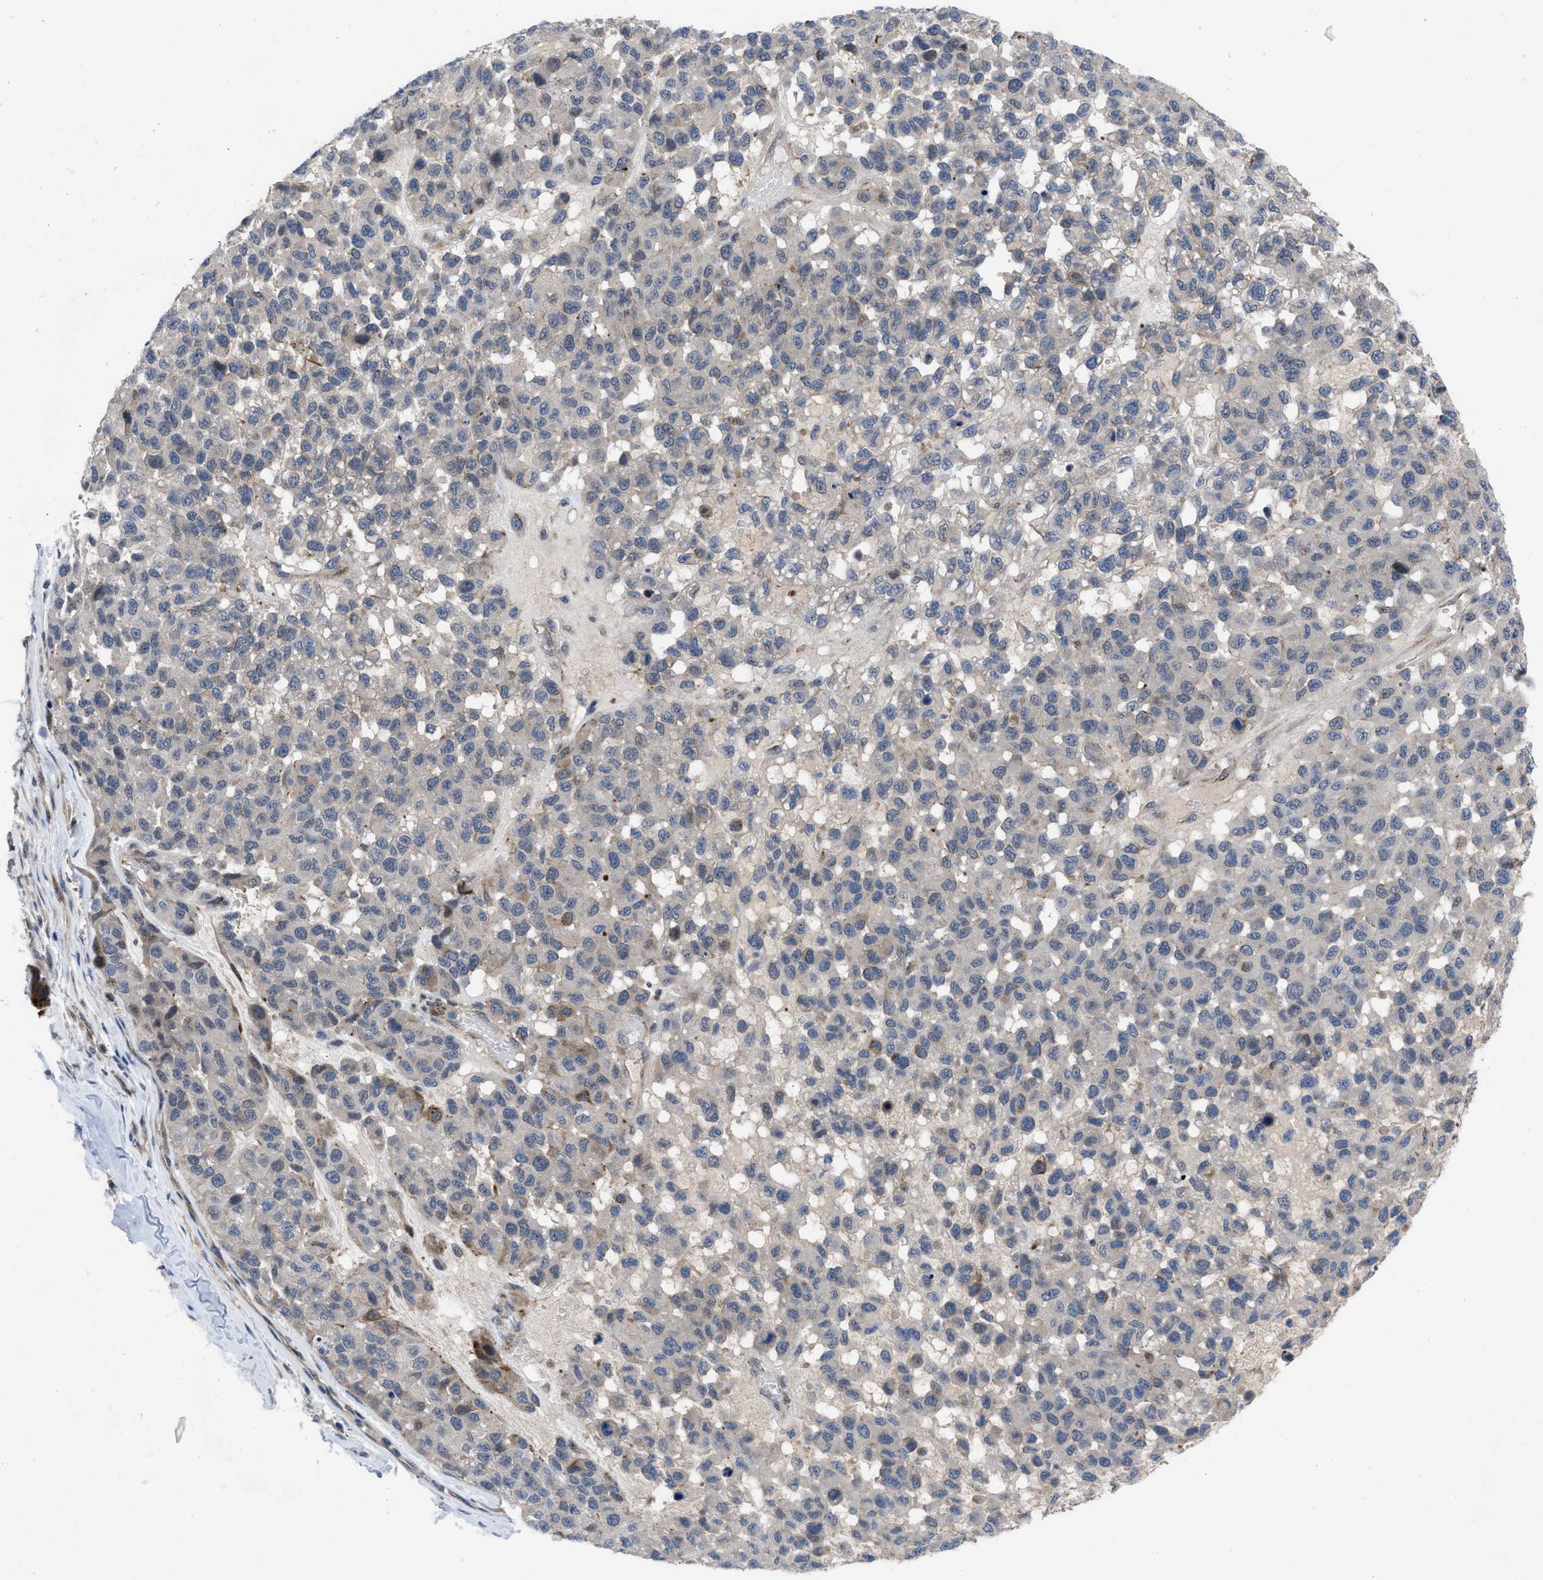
{"staining": {"intensity": "negative", "quantity": "none", "location": "none"}, "tissue": "melanoma", "cell_type": "Tumor cells", "image_type": "cancer", "snomed": [{"axis": "morphology", "description": "Malignant melanoma, NOS"}, {"axis": "topography", "description": "Skin"}], "caption": "Tumor cells show no significant protein staining in melanoma. (Brightfield microscopy of DAB (3,3'-diaminobenzidine) immunohistochemistry at high magnification).", "gene": "IL17RE", "patient": {"sex": "male", "age": 62}}